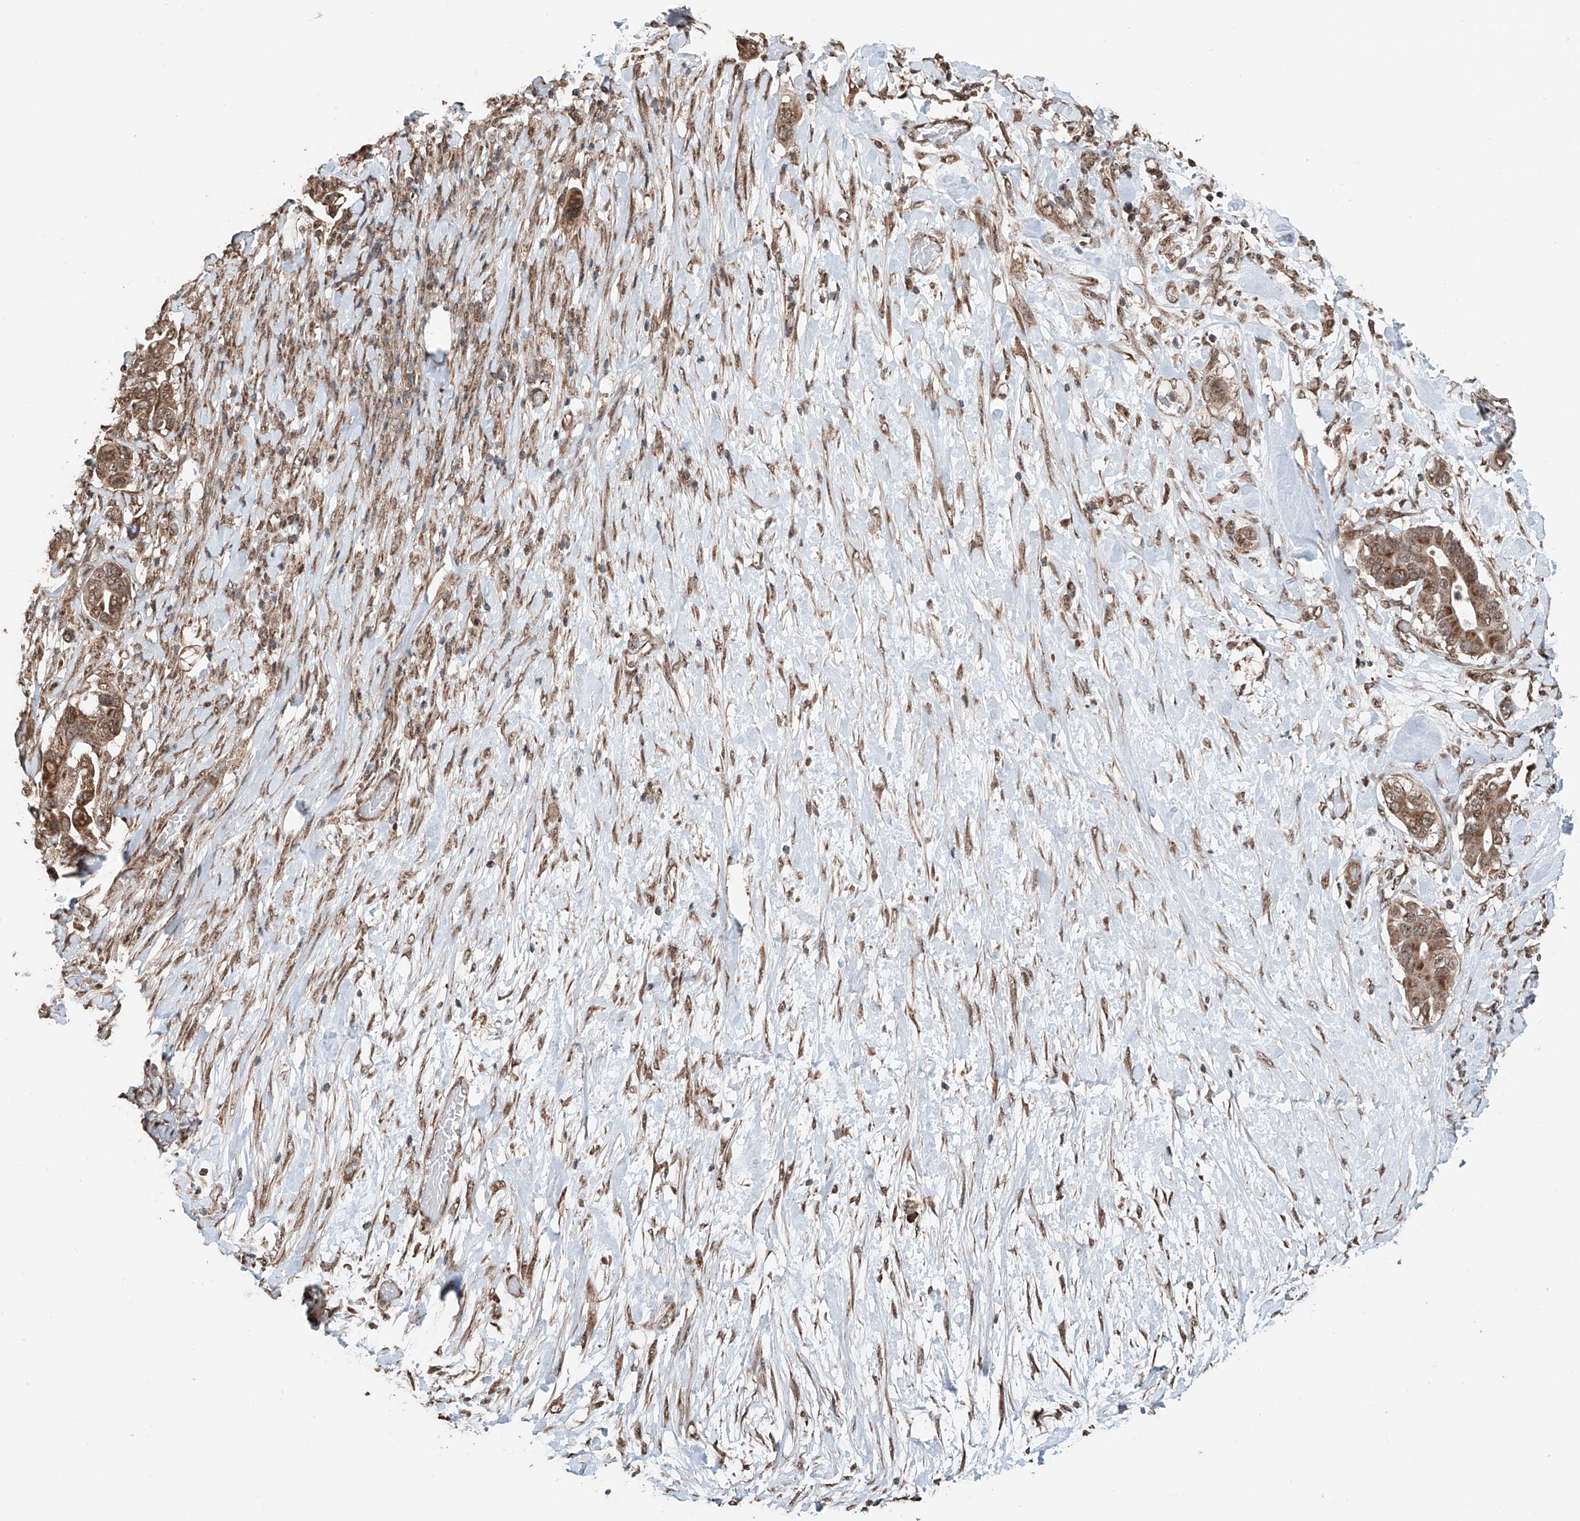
{"staining": {"intensity": "moderate", "quantity": ">75%", "location": "cytoplasmic/membranous"}, "tissue": "pancreatic cancer", "cell_type": "Tumor cells", "image_type": "cancer", "snomed": [{"axis": "morphology", "description": "Adenocarcinoma, NOS"}, {"axis": "topography", "description": "Pancreas"}], "caption": "A high-resolution photomicrograph shows immunohistochemistry (IHC) staining of pancreatic adenocarcinoma, which reveals moderate cytoplasmic/membranous staining in about >75% of tumor cells. The protein is stained brown, and the nuclei are stained in blue (DAB (3,3'-diaminobenzidine) IHC with brightfield microscopy, high magnification).", "gene": "ZNF445", "patient": {"sex": "male", "age": 68}}